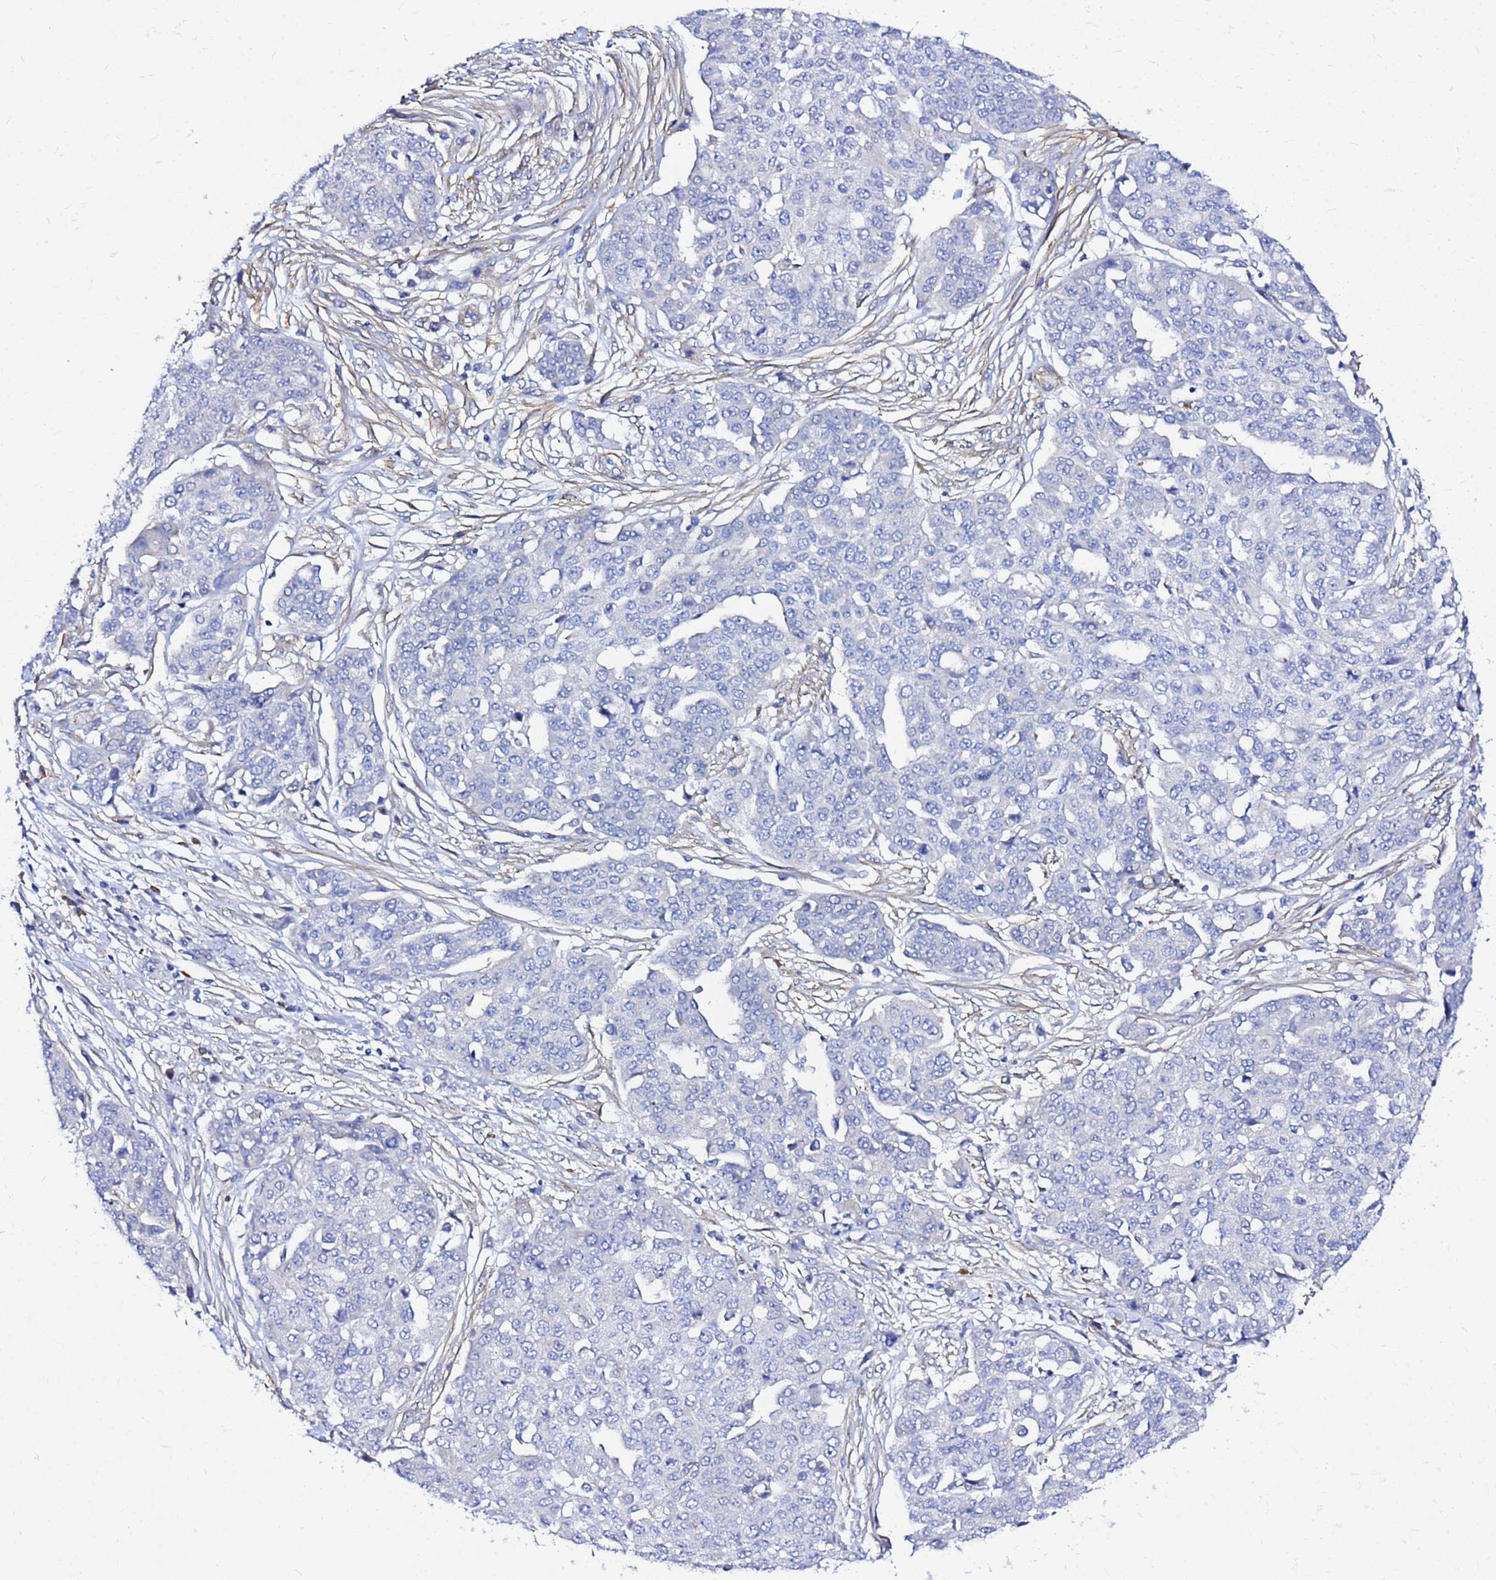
{"staining": {"intensity": "negative", "quantity": "none", "location": "none"}, "tissue": "ovarian cancer", "cell_type": "Tumor cells", "image_type": "cancer", "snomed": [{"axis": "morphology", "description": "Cystadenocarcinoma, serous, NOS"}, {"axis": "topography", "description": "Soft tissue"}, {"axis": "topography", "description": "Ovary"}], "caption": "Immunohistochemistry image of neoplastic tissue: human ovarian cancer stained with DAB (3,3'-diaminobenzidine) demonstrates no significant protein staining in tumor cells.", "gene": "JRKL", "patient": {"sex": "female", "age": 57}}